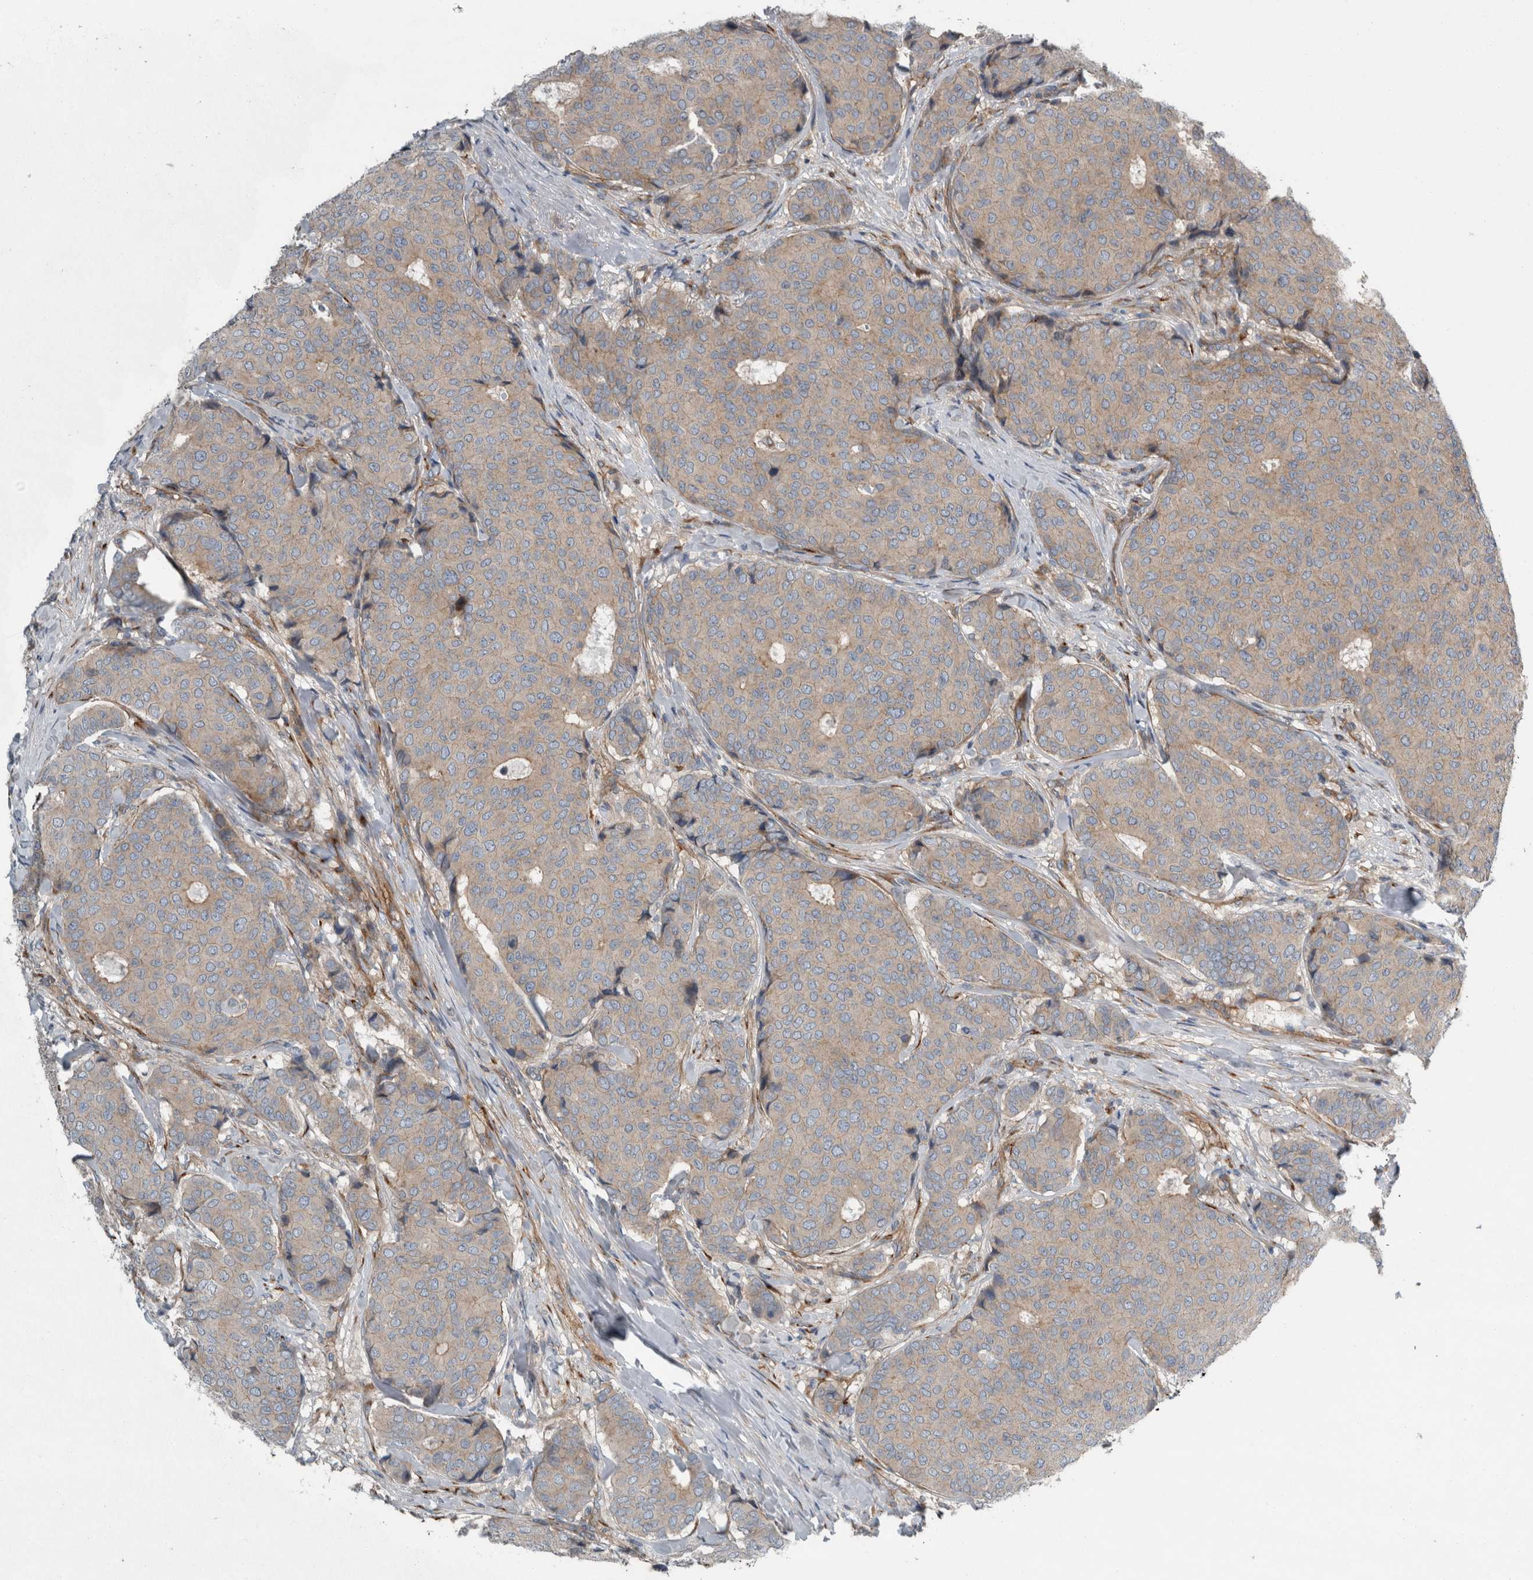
{"staining": {"intensity": "weak", "quantity": ">75%", "location": "cytoplasmic/membranous"}, "tissue": "breast cancer", "cell_type": "Tumor cells", "image_type": "cancer", "snomed": [{"axis": "morphology", "description": "Duct carcinoma"}, {"axis": "topography", "description": "Breast"}], "caption": "Approximately >75% of tumor cells in breast cancer demonstrate weak cytoplasmic/membranous protein expression as visualized by brown immunohistochemical staining.", "gene": "GLT8D2", "patient": {"sex": "female", "age": 75}}